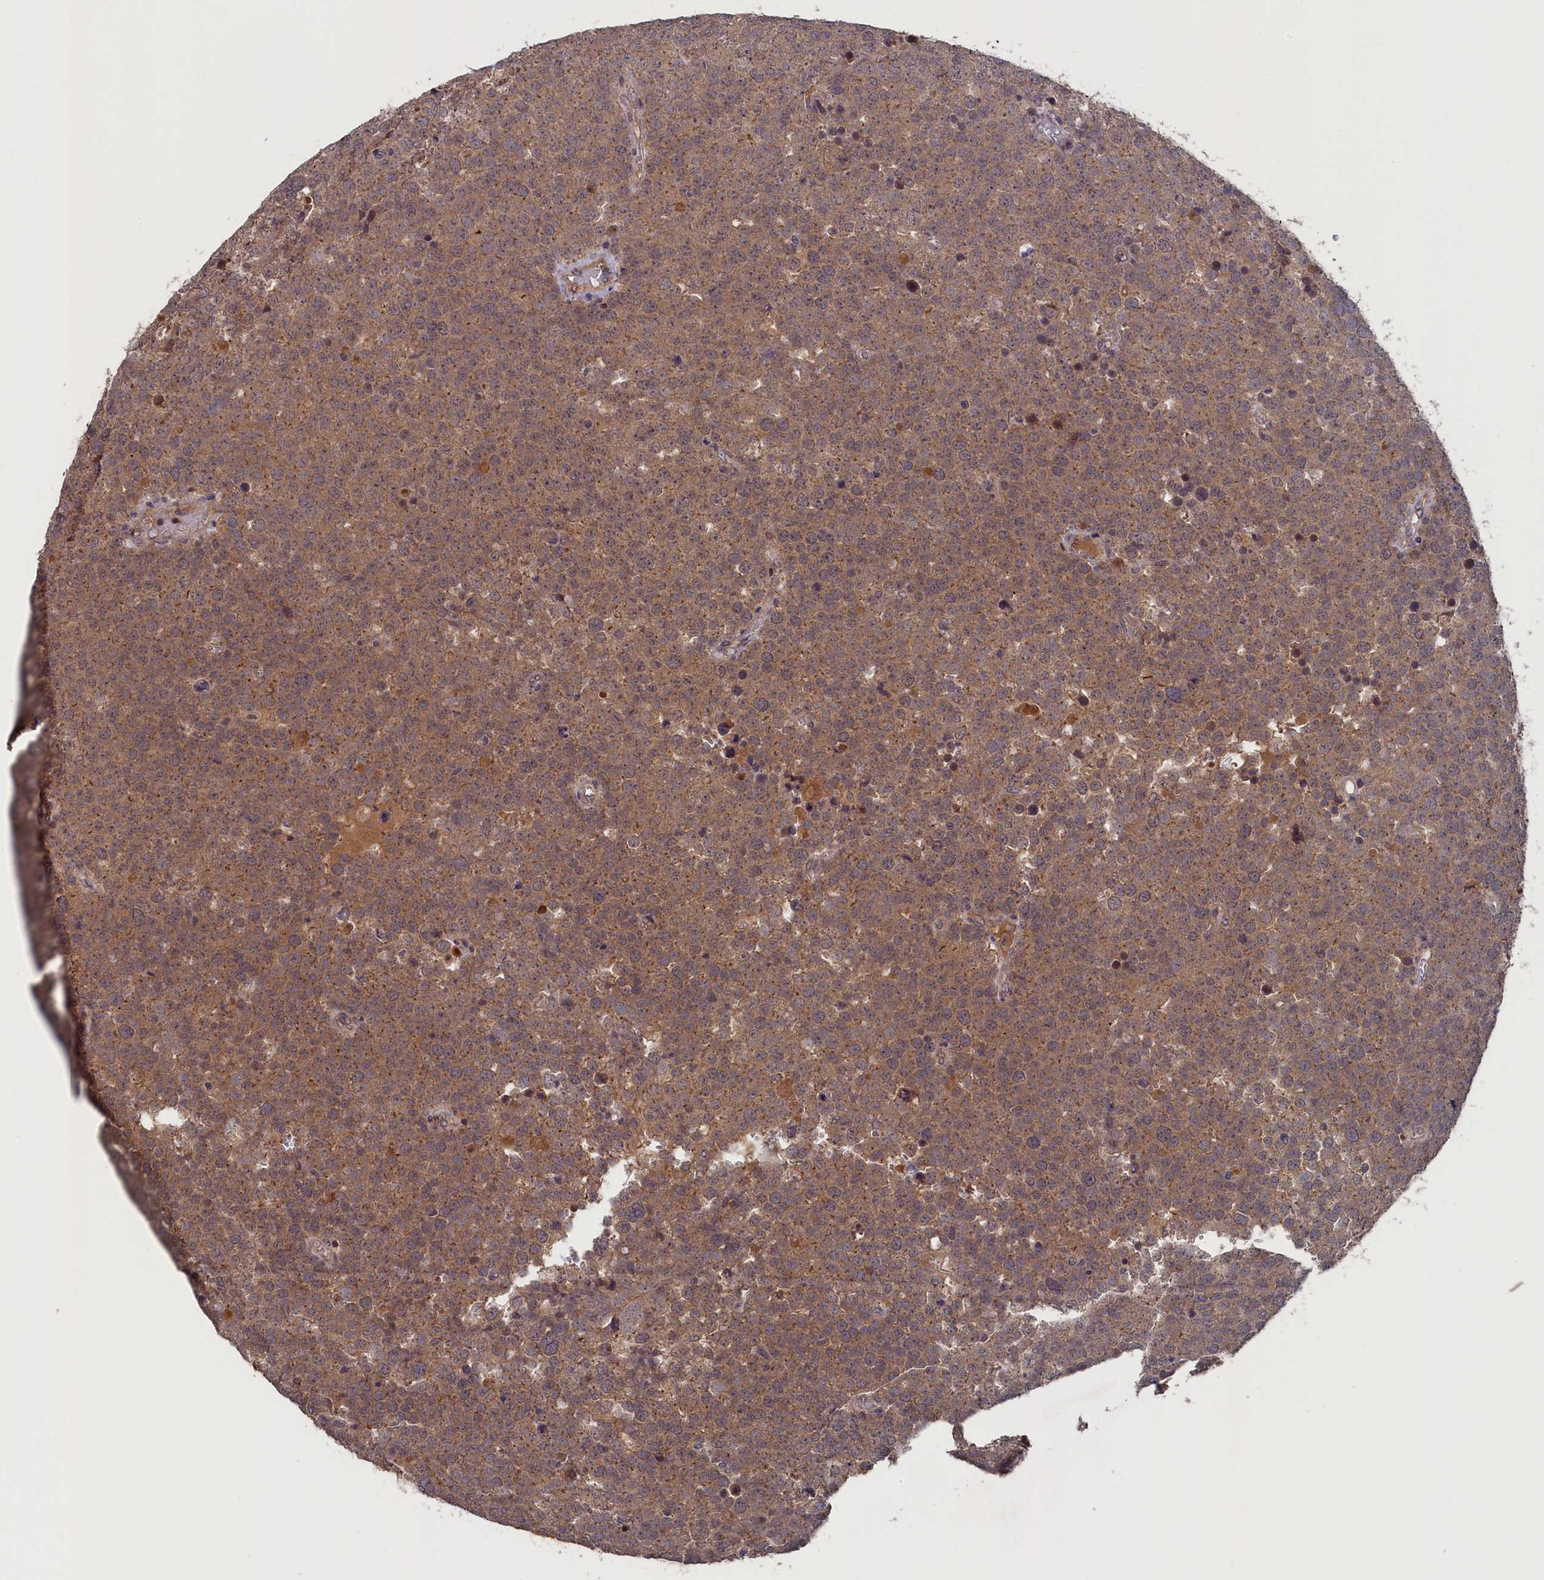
{"staining": {"intensity": "moderate", "quantity": ">75%", "location": "cytoplasmic/membranous"}, "tissue": "testis cancer", "cell_type": "Tumor cells", "image_type": "cancer", "snomed": [{"axis": "morphology", "description": "Seminoma, NOS"}, {"axis": "topography", "description": "Testis"}], "caption": "Seminoma (testis) stained with immunohistochemistry displays moderate cytoplasmic/membranous expression in approximately >75% of tumor cells.", "gene": "TMC5", "patient": {"sex": "male", "age": 71}}